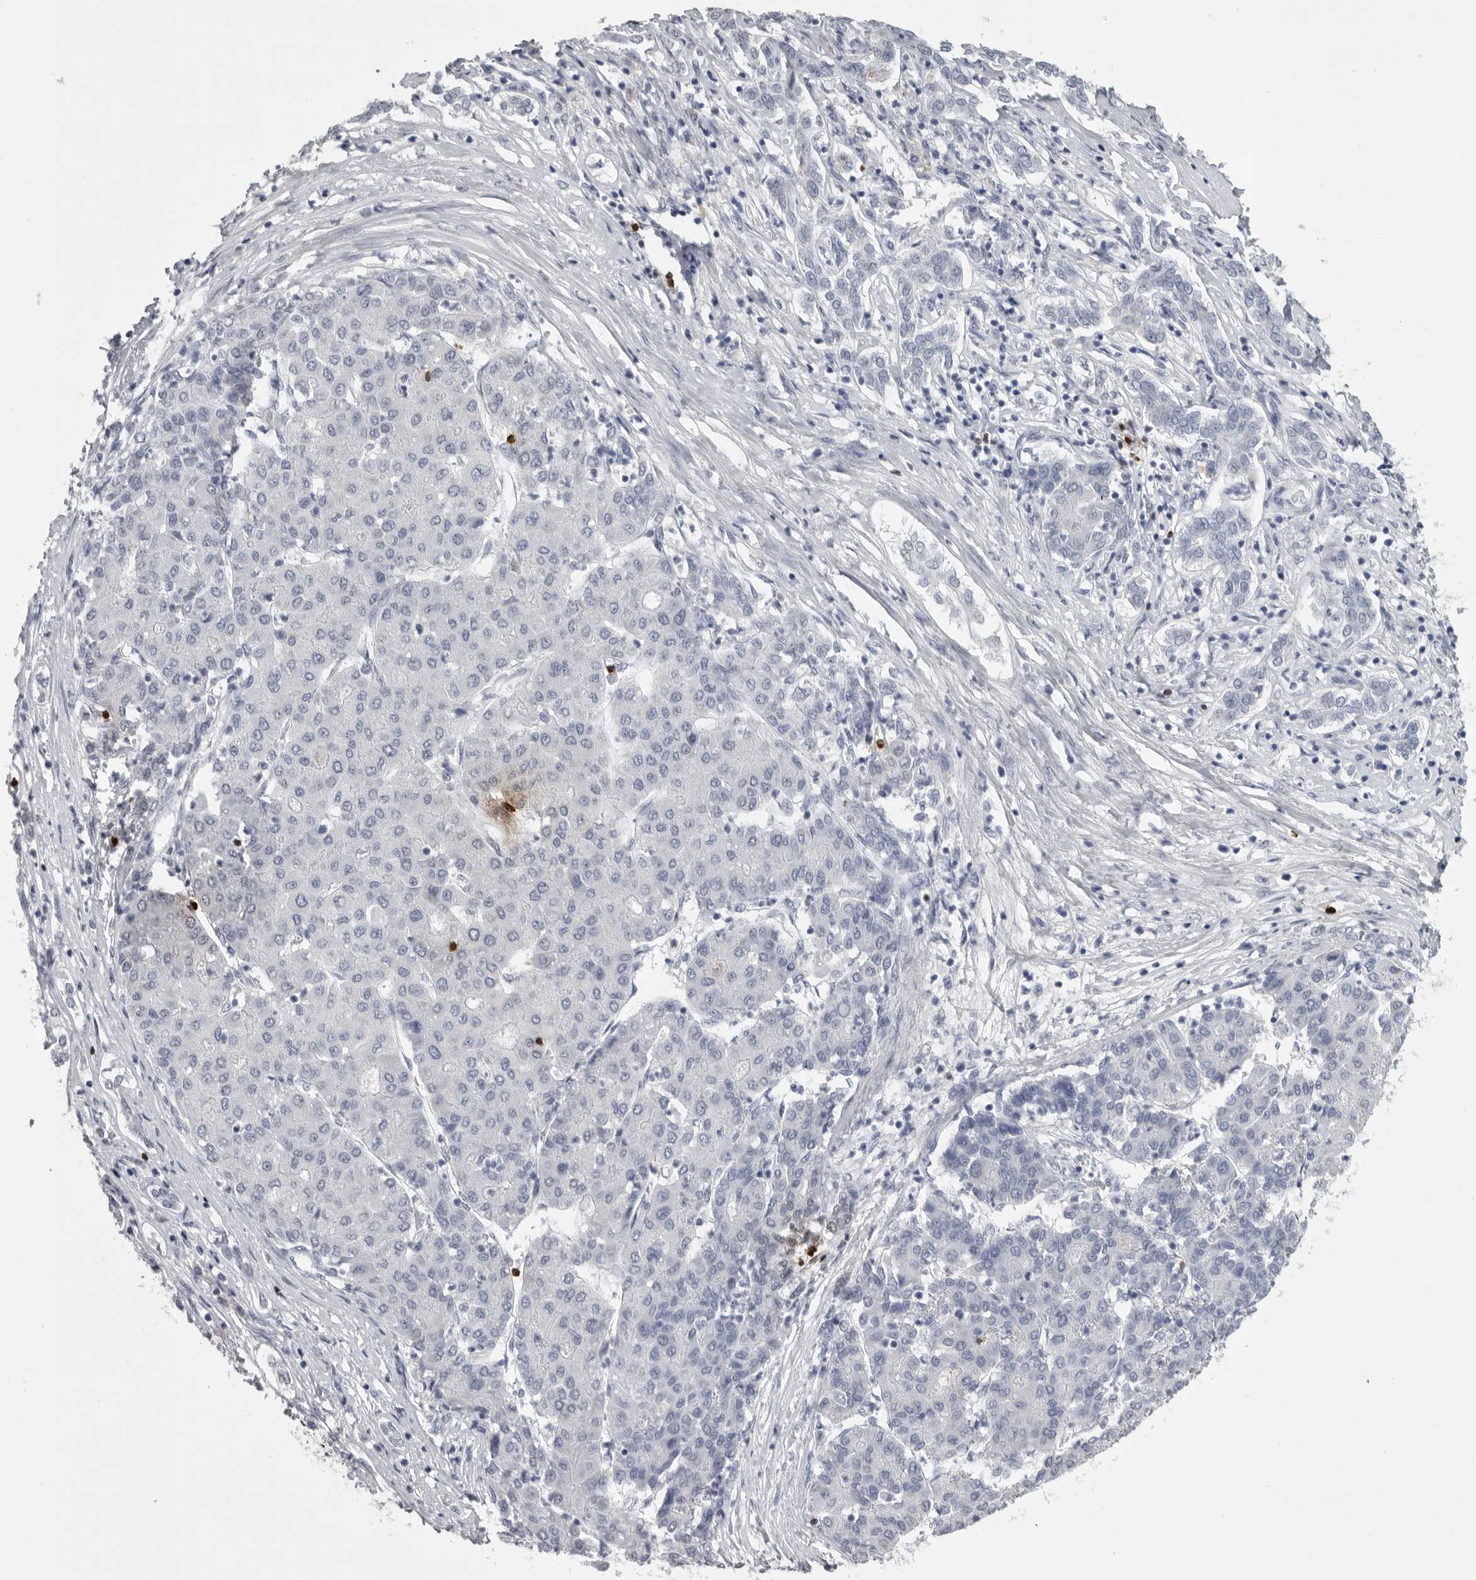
{"staining": {"intensity": "negative", "quantity": "none", "location": "none"}, "tissue": "liver cancer", "cell_type": "Tumor cells", "image_type": "cancer", "snomed": [{"axis": "morphology", "description": "Carcinoma, Hepatocellular, NOS"}, {"axis": "topography", "description": "Liver"}], "caption": "Immunohistochemical staining of hepatocellular carcinoma (liver) displays no significant staining in tumor cells.", "gene": "GNLY", "patient": {"sex": "male", "age": 65}}